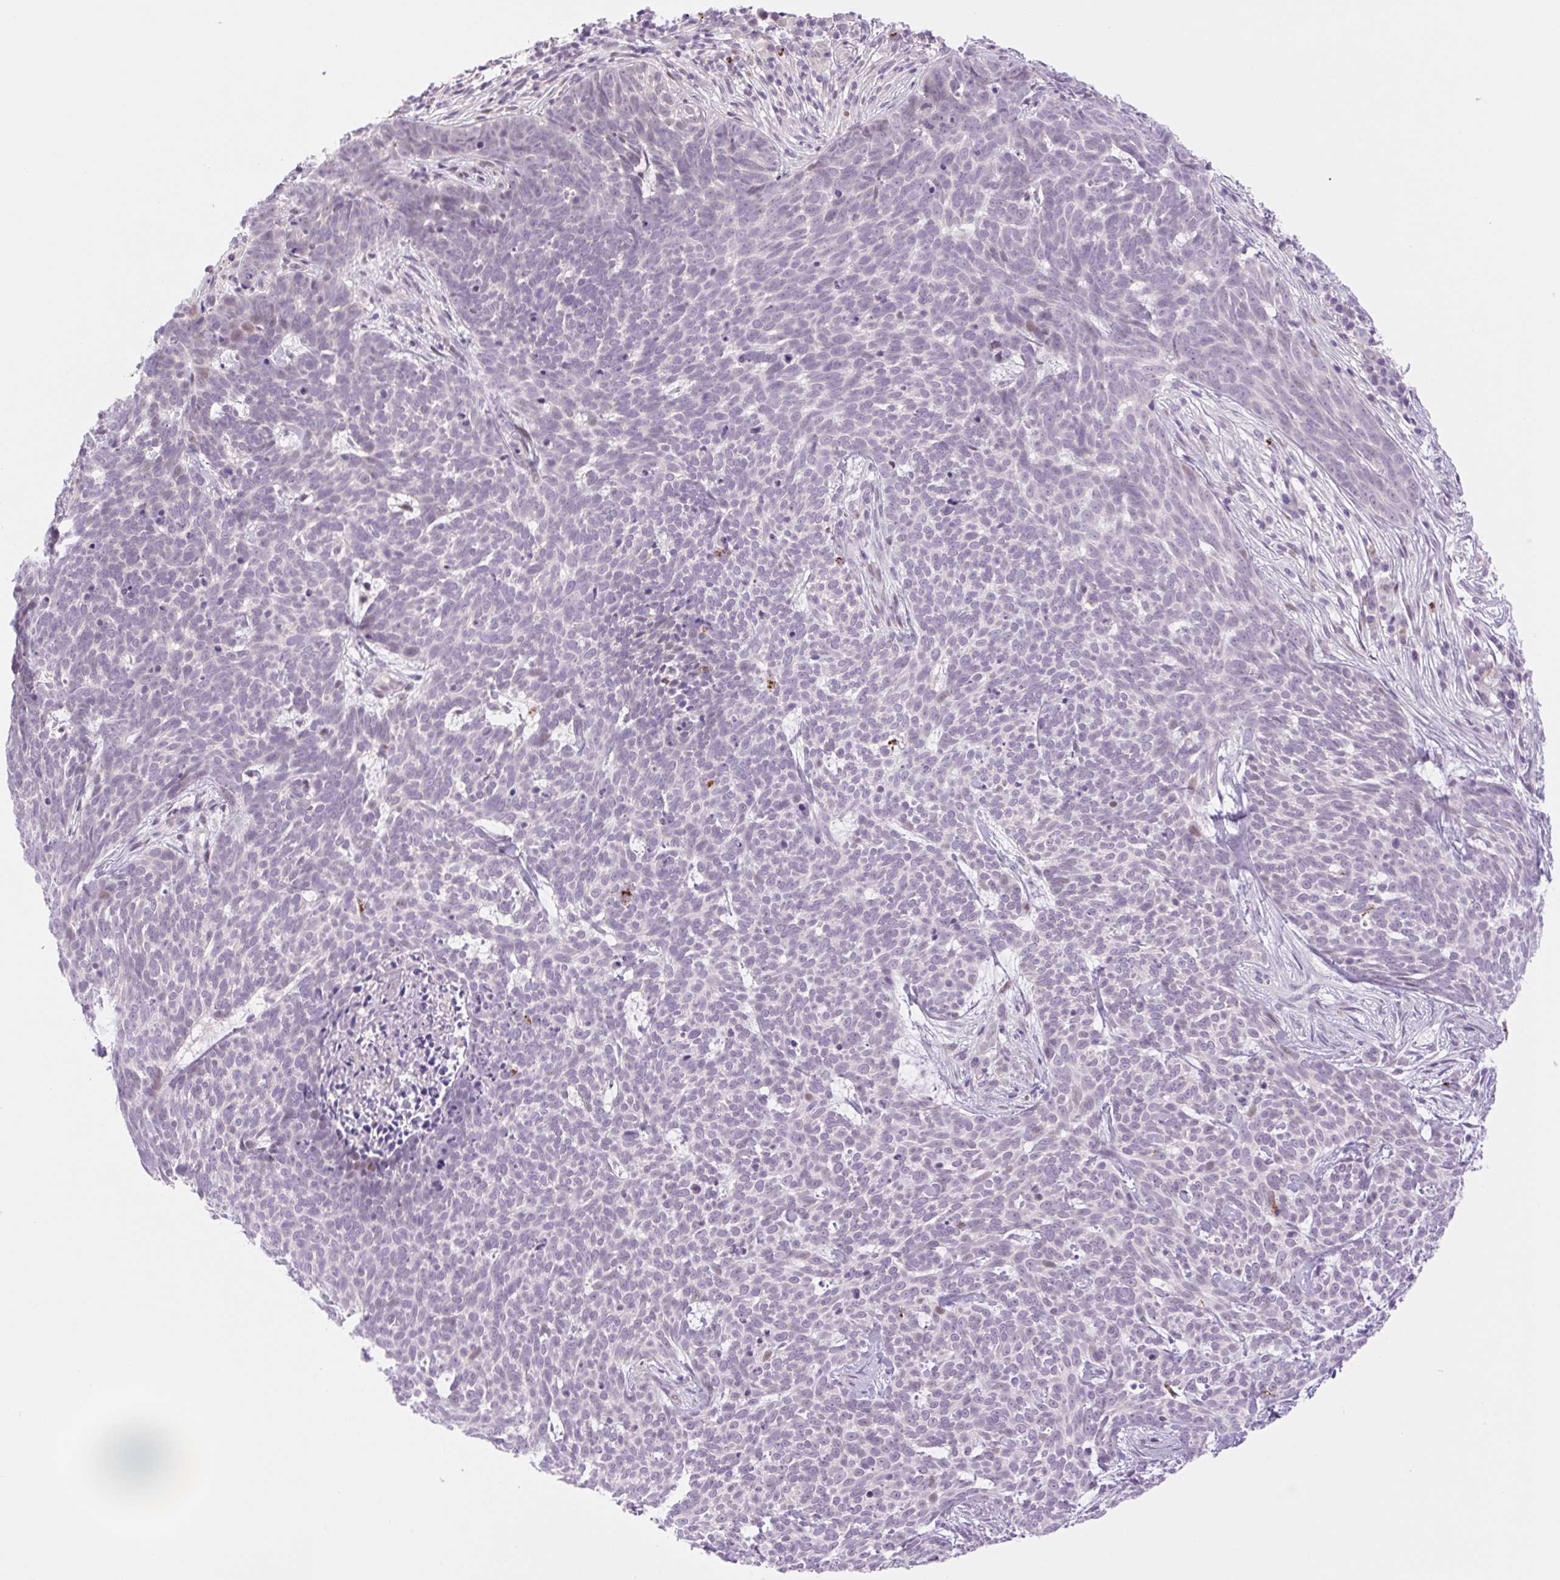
{"staining": {"intensity": "negative", "quantity": "none", "location": "none"}, "tissue": "skin cancer", "cell_type": "Tumor cells", "image_type": "cancer", "snomed": [{"axis": "morphology", "description": "Basal cell carcinoma"}, {"axis": "topography", "description": "Skin"}], "caption": "Skin cancer stained for a protein using immunohistochemistry (IHC) shows no positivity tumor cells.", "gene": "SPRYD4", "patient": {"sex": "female", "age": 93}}